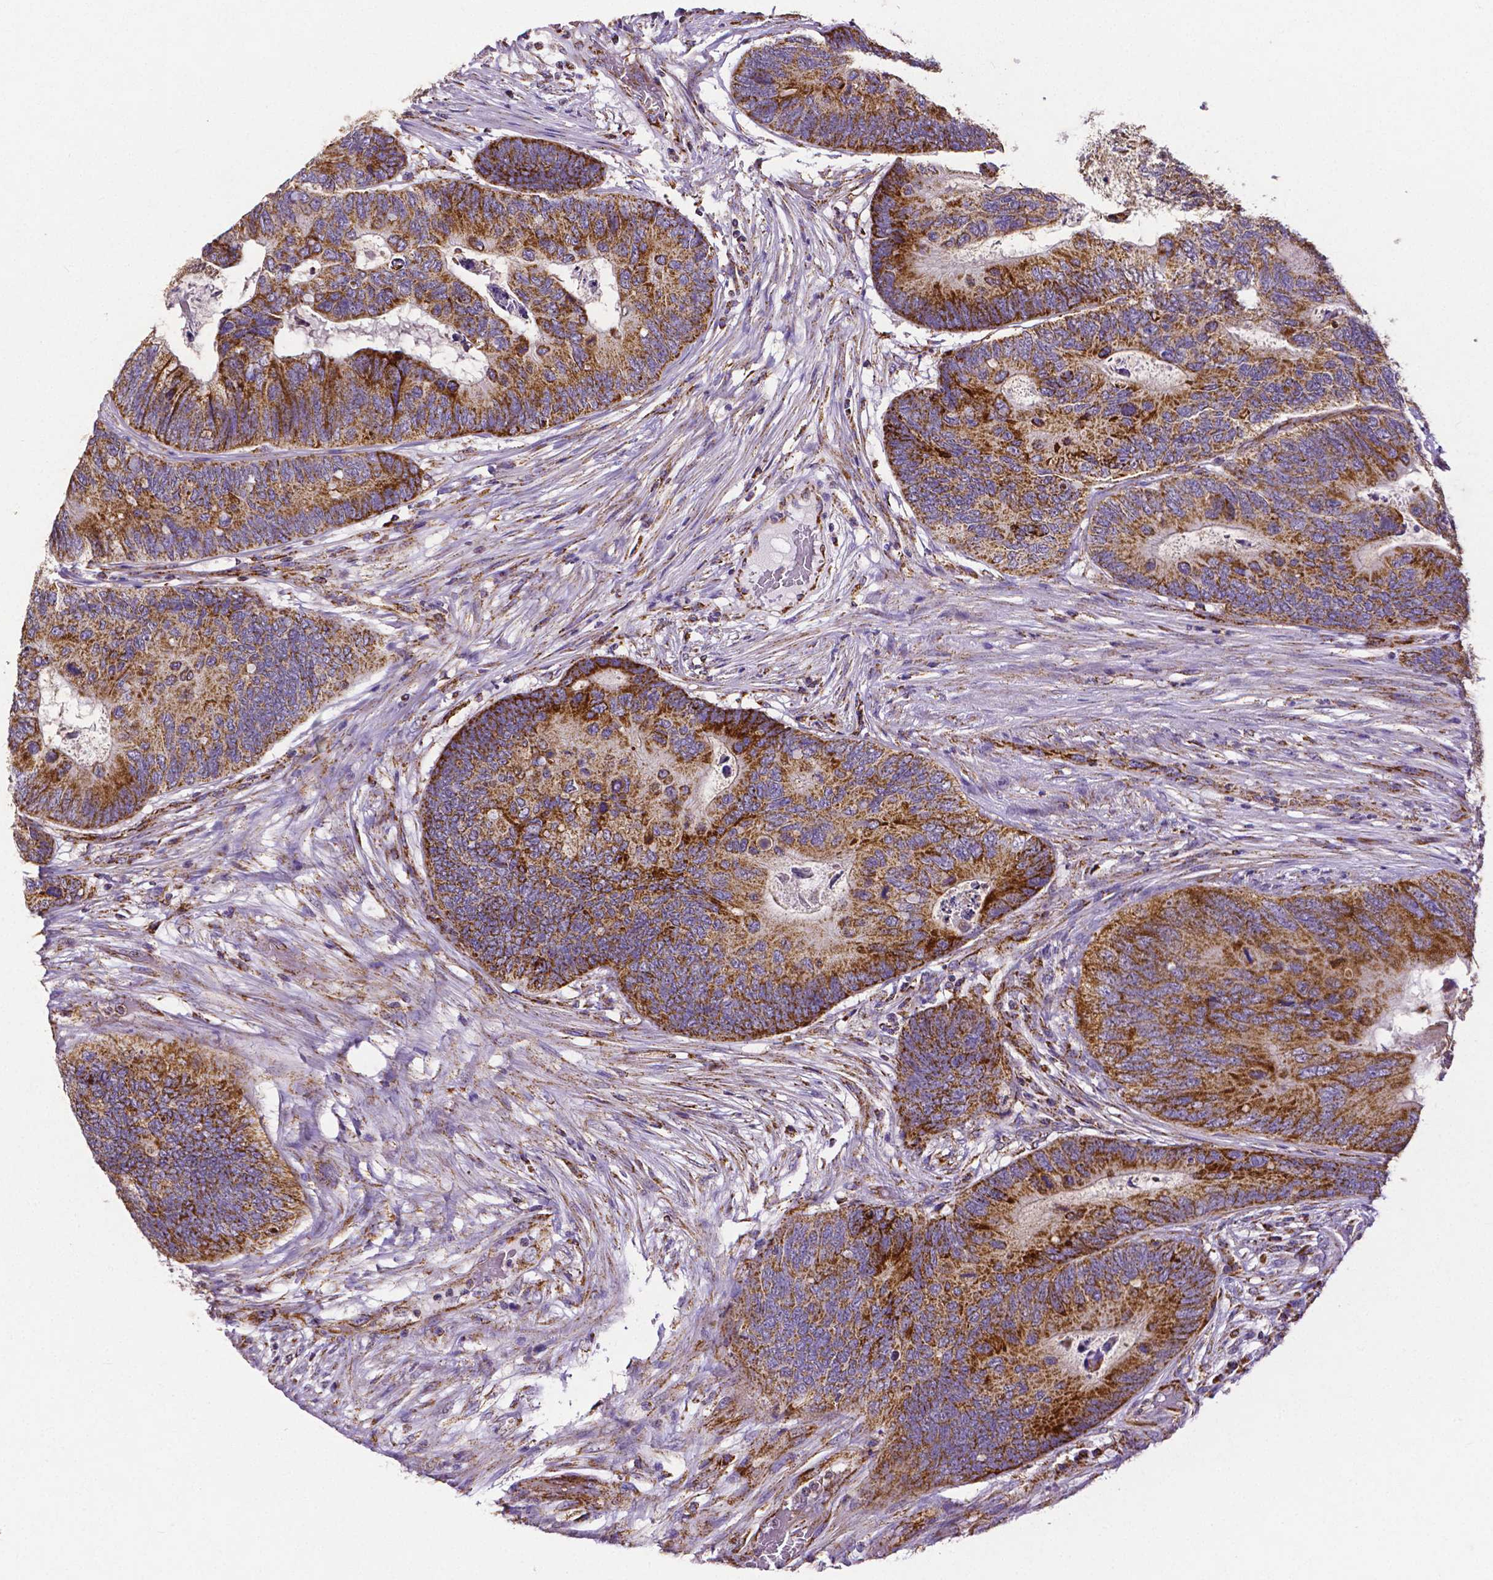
{"staining": {"intensity": "strong", "quantity": "25%-75%", "location": "cytoplasmic/membranous"}, "tissue": "colorectal cancer", "cell_type": "Tumor cells", "image_type": "cancer", "snomed": [{"axis": "morphology", "description": "Adenocarcinoma, NOS"}, {"axis": "topography", "description": "Colon"}], "caption": "The photomicrograph reveals immunohistochemical staining of adenocarcinoma (colorectal). There is strong cytoplasmic/membranous staining is seen in approximately 25%-75% of tumor cells. The protein of interest is stained brown, and the nuclei are stained in blue (DAB IHC with brightfield microscopy, high magnification).", "gene": "MACC1", "patient": {"sex": "female", "age": 67}}